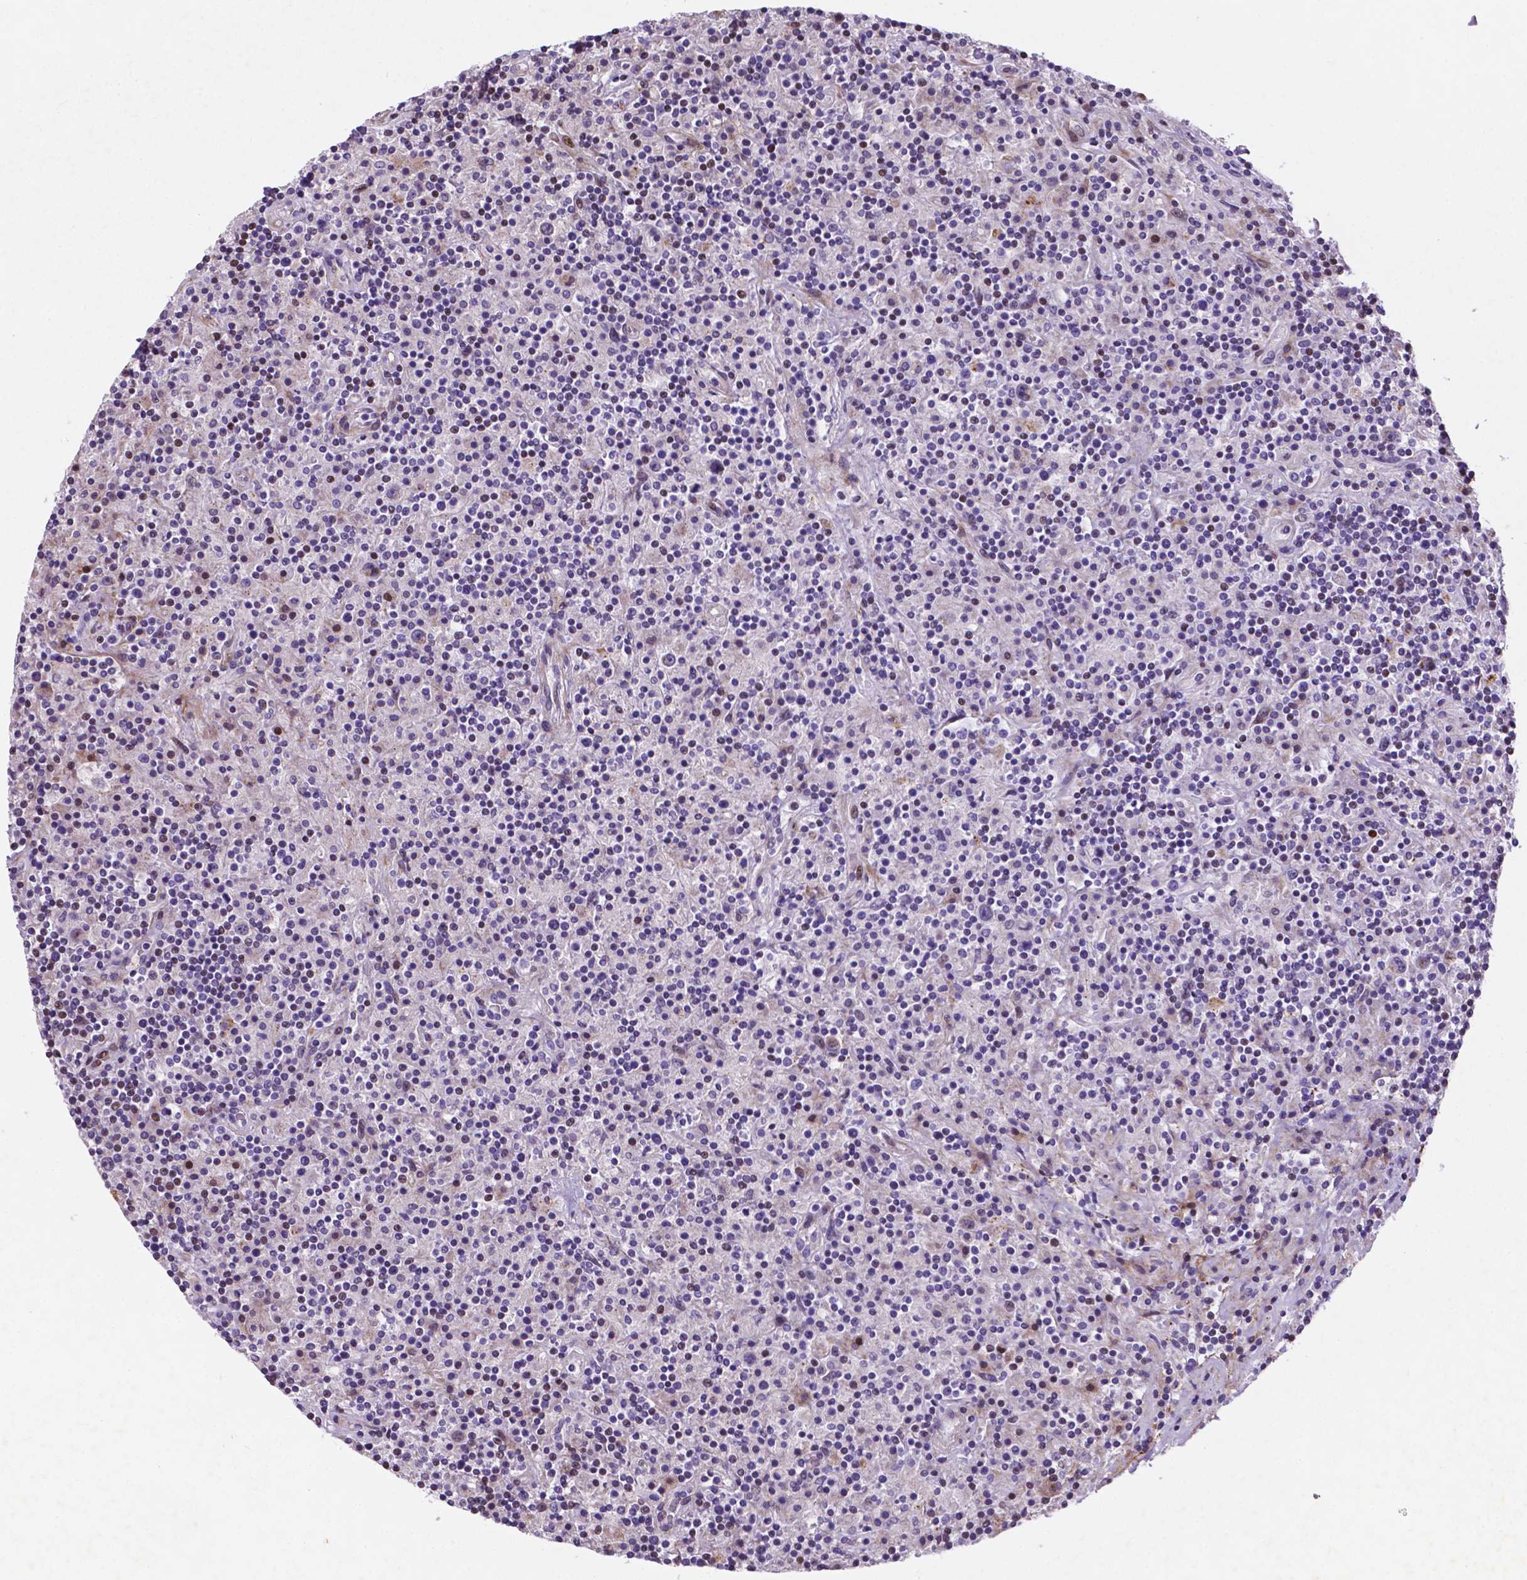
{"staining": {"intensity": "negative", "quantity": "none", "location": "none"}, "tissue": "lymphoma", "cell_type": "Tumor cells", "image_type": "cancer", "snomed": [{"axis": "morphology", "description": "Hodgkin's disease, NOS"}, {"axis": "topography", "description": "Lymph node"}], "caption": "A photomicrograph of human lymphoma is negative for staining in tumor cells.", "gene": "TM4SF20", "patient": {"sex": "male", "age": 70}}